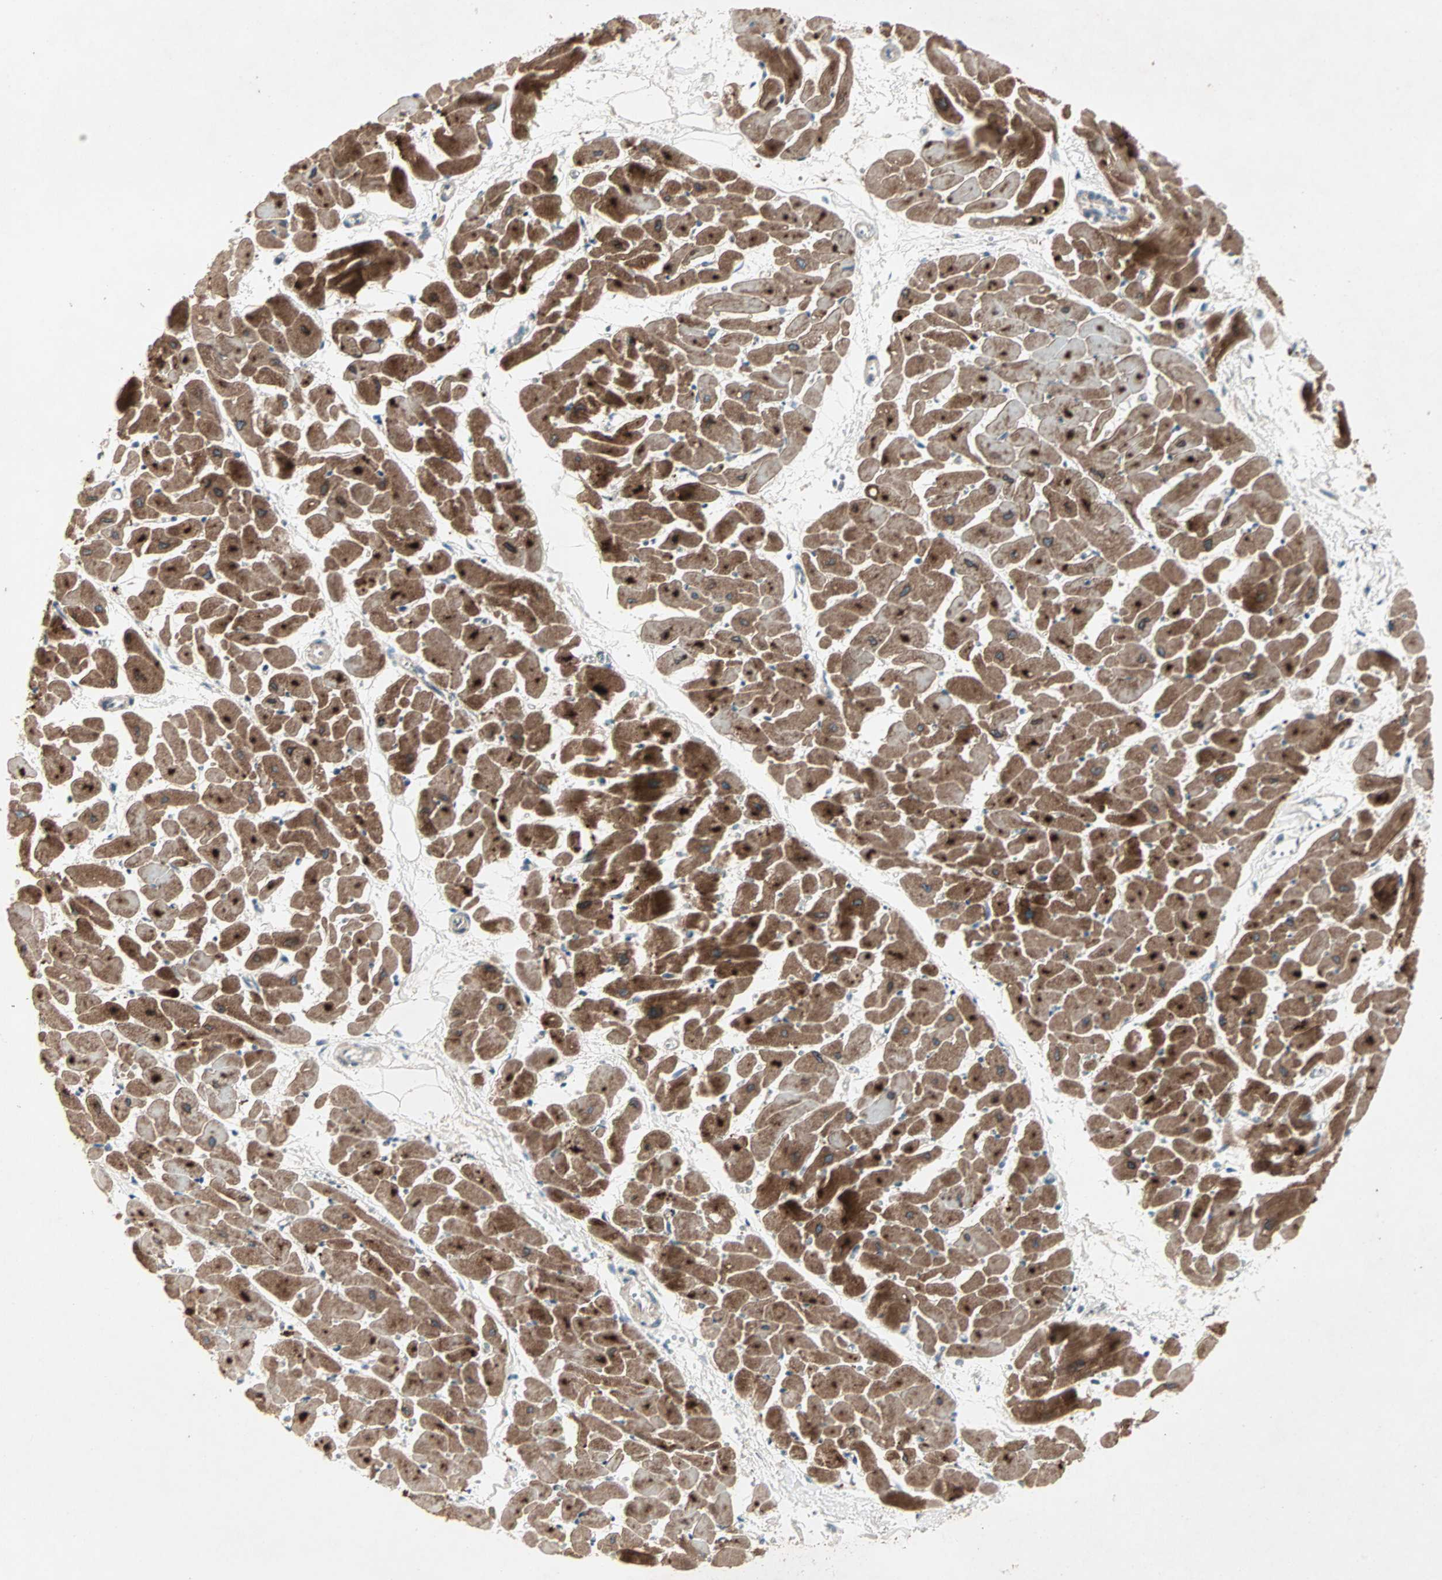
{"staining": {"intensity": "strong", "quantity": ">75%", "location": "cytoplasmic/membranous"}, "tissue": "heart muscle", "cell_type": "Cardiomyocytes", "image_type": "normal", "snomed": [{"axis": "morphology", "description": "Normal tissue, NOS"}, {"axis": "topography", "description": "Heart"}], "caption": "Strong cytoplasmic/membranous positivity is present in about >75% of cardiomyocytes in normal heart muscle.", "gene": "SDSL", "patient": {"sex": "female", "age": 19}}